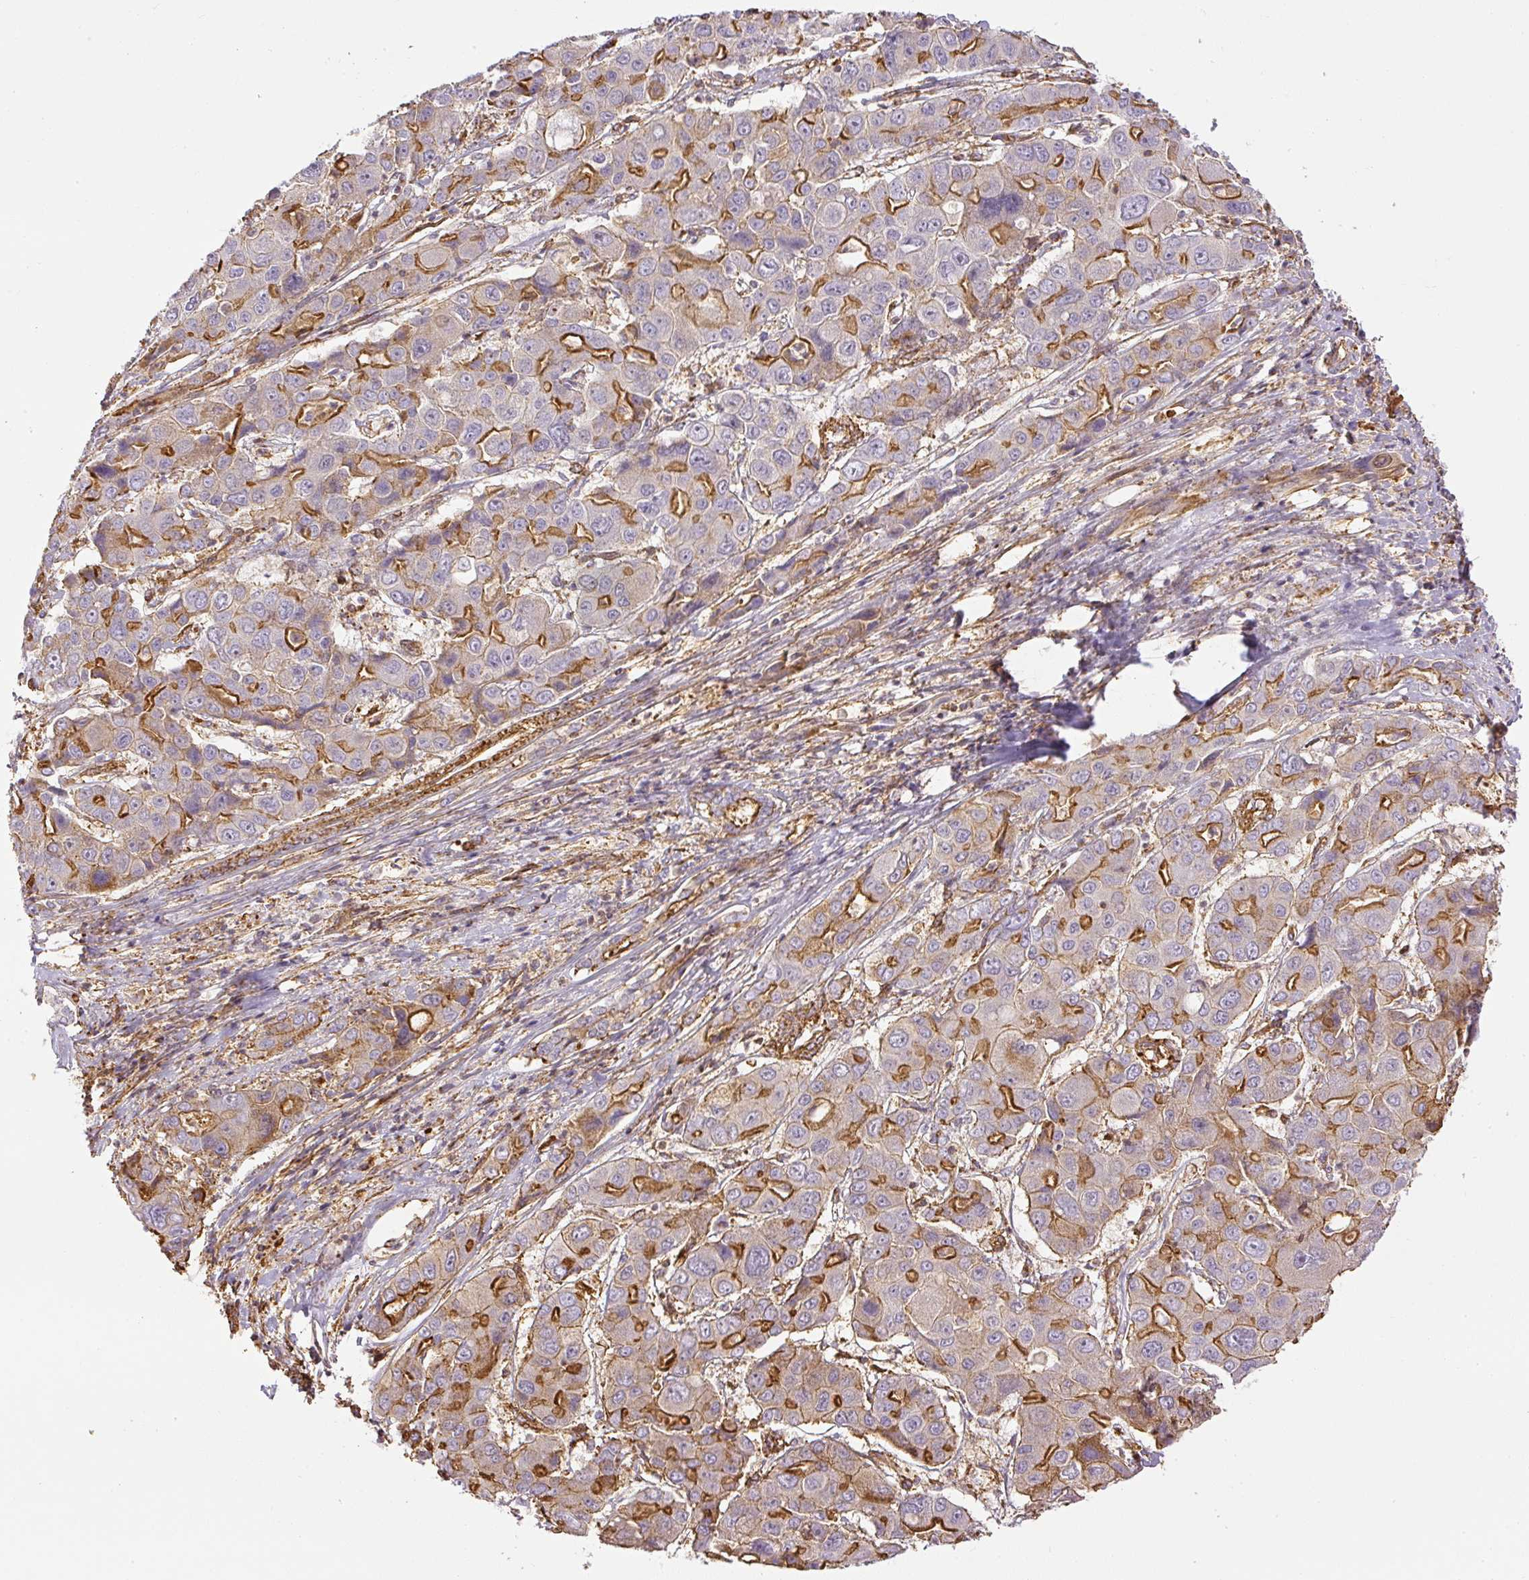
{"staining": {"intensity": "moderate", "quantity": "25%-75%", "location": "cytoplasmic/membranous"}, "tissue": "liver cancer", "cell_type": "Tumor cells", "image_type": "cancer", "snomed": [{"axis": "morphology", "description": "Cholangiocarcinoma"}, {"axis": "topography", "description": "Liver"}], "caption": "Immunohistochemical staining of human liver cancer displays medium levels of moderate cytoplasmic/membranous positivity in approximately 25%-75% of tumor cells.", "gene": "MYL12A", "patient": {"sex": "male", "age": 67}}